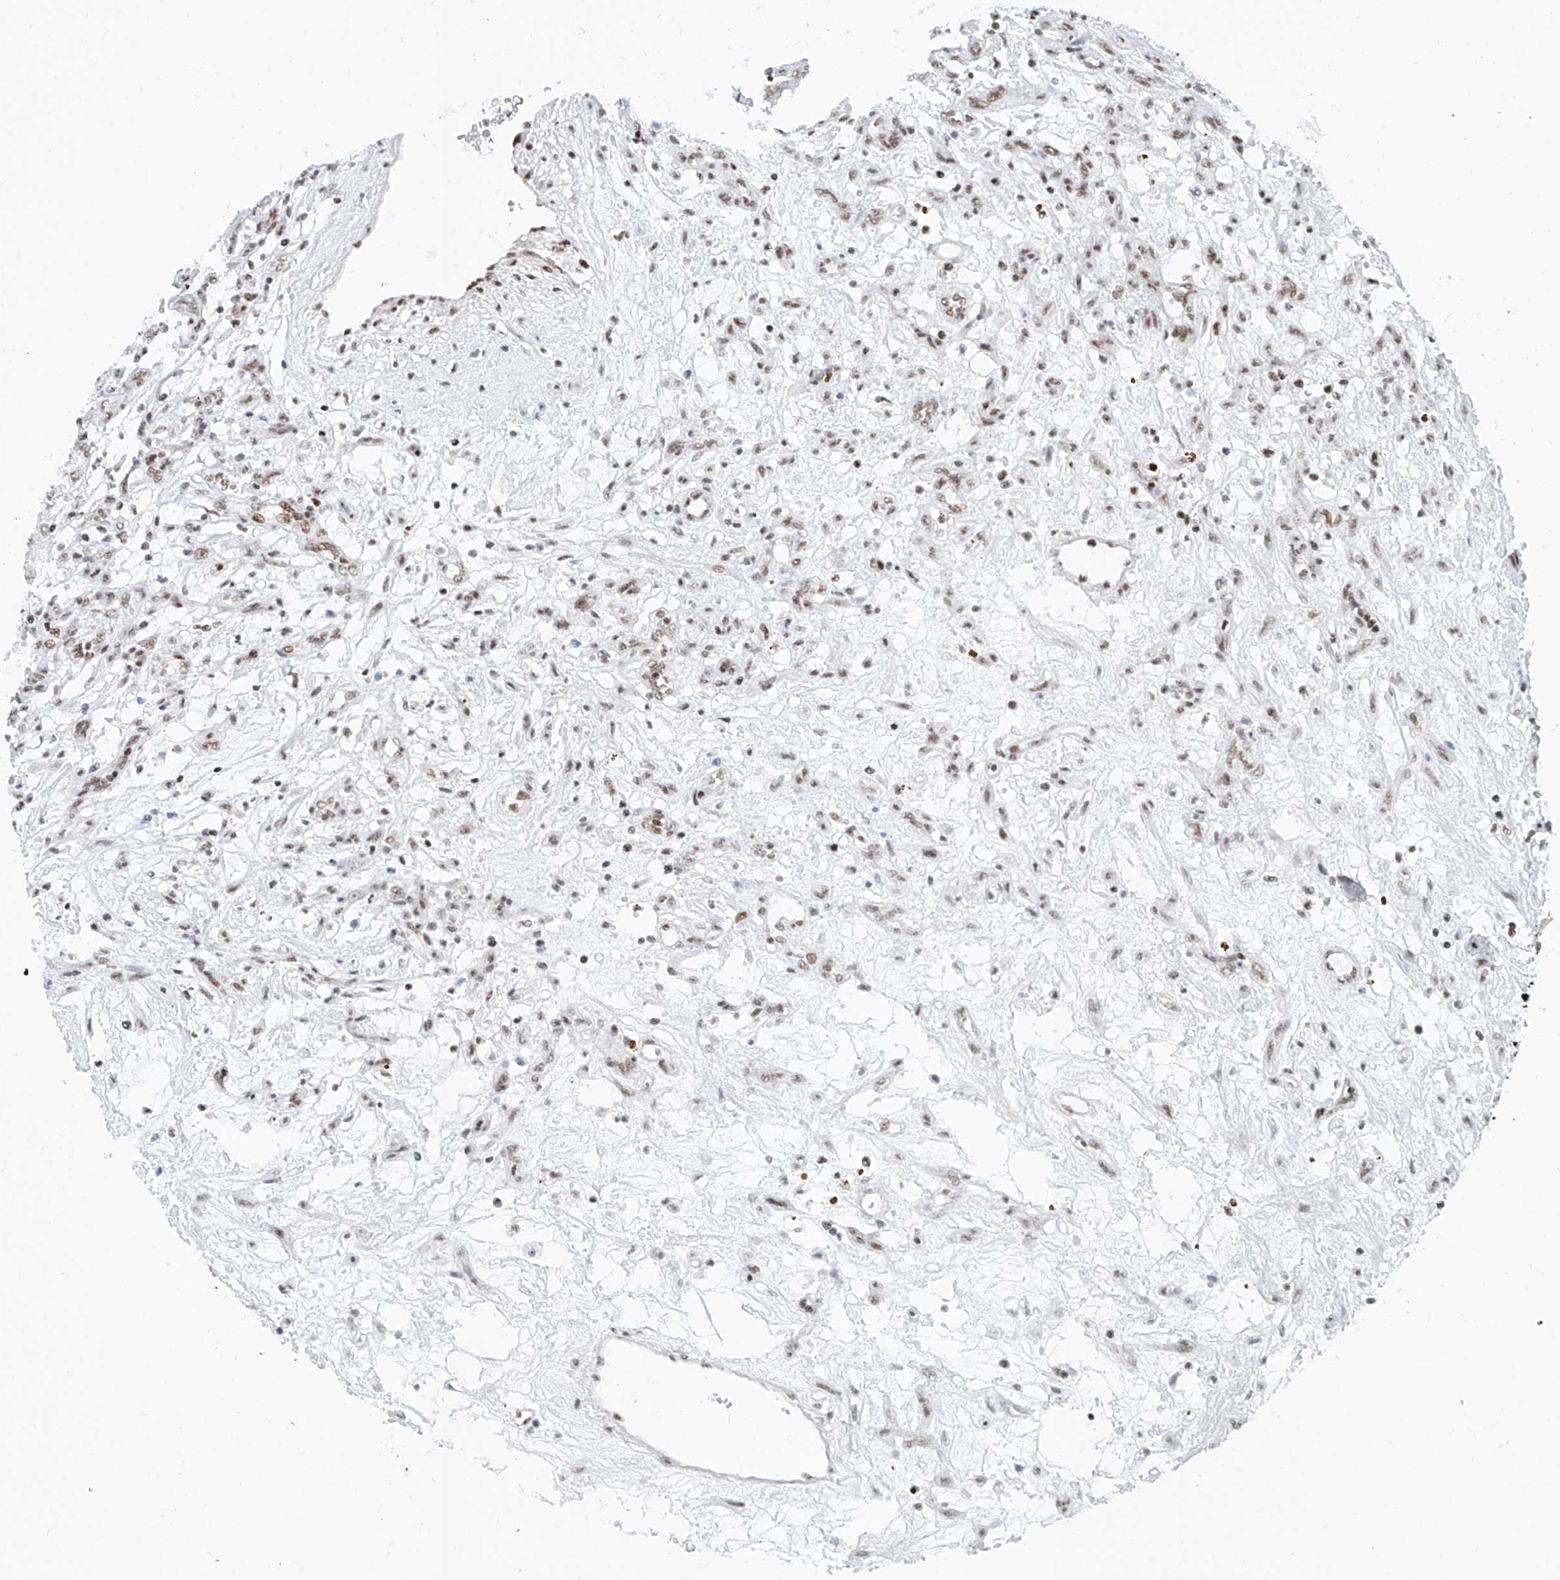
{"staining": {"intensity": "weak", "quantity": "25%-75%", "location": "nuclear"}, "tissue": "renal cancer", "cell_type": "Tumor cells", "image_type": "cancer", "snomed": [{"axis": "morphology", "description": "Adenocarcinoma, NOS"}, {"axis": "topography", "description": "Kidney"}], "caption": "Renal adenocarcinoma was stained to show a protein in brown. There is low levels of weak nuclear expression in approximately 25%-75% of tumor cells.", "gene": "TAF4", "patient": {"sex": "female", "age": 57}}